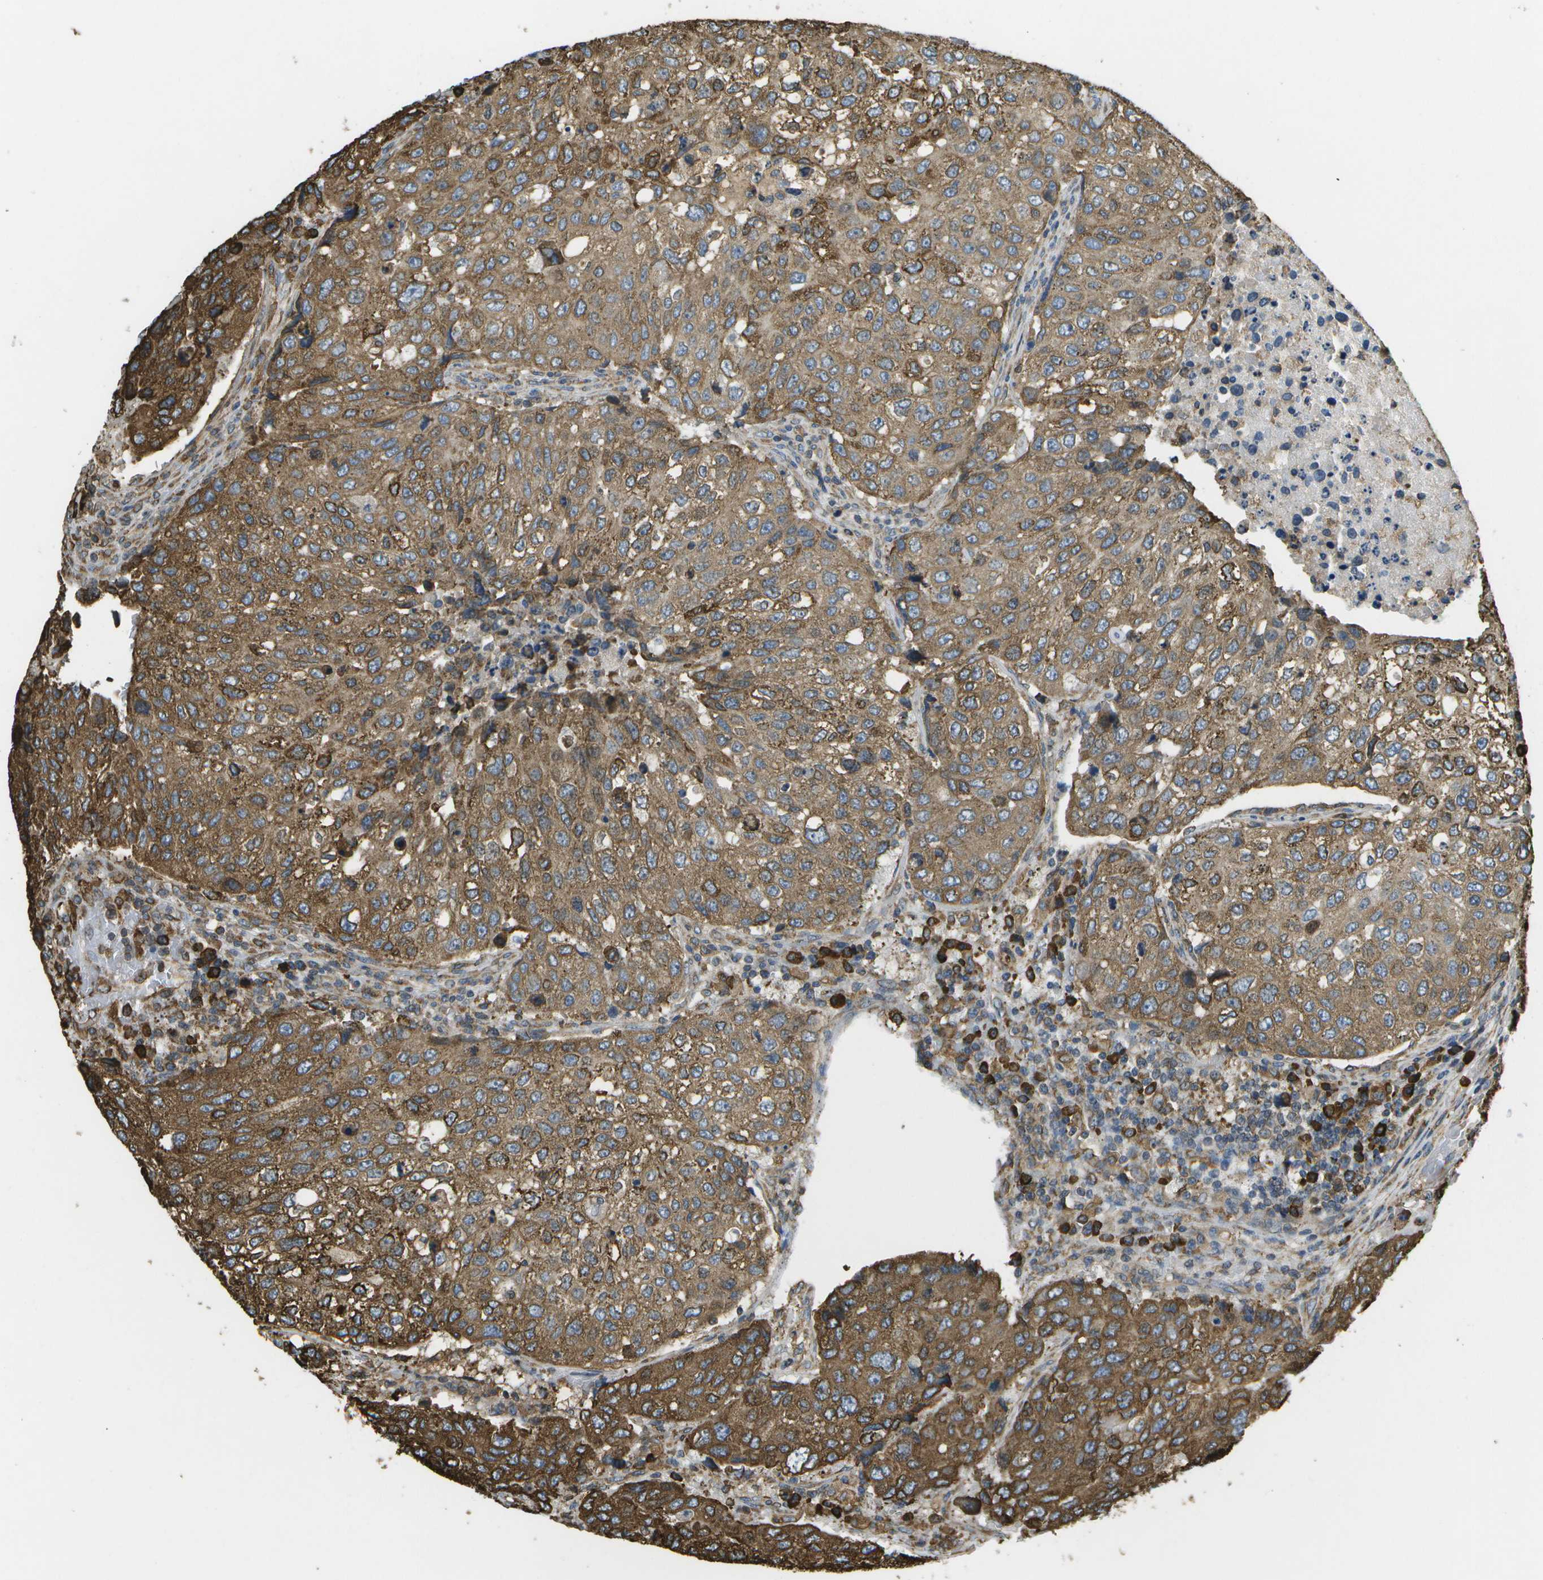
{"staining": {"intensity": "moderate", "quantity": ">75%", "location": "cytoplasmic/membranous"}, "tissue": "urothelial cancer", "cell_type": "Tumor cells", "image_type": "cancer", "snomed": [{"axis": "morphology", "description": "Urothelial carcinoma, High grade"}, {"axis": "topography", "description": "Lymph node"}, {"axis": "topography", "description": "Urinary bladder"}], "caption": "A brown stain highlights moderate cytoplasmic/membranous positivity of a protein in high-grade urothelial carcinoma tumor cells.", "gene": "PDIA4", "patient": {"sex": "male", "age": 51}}